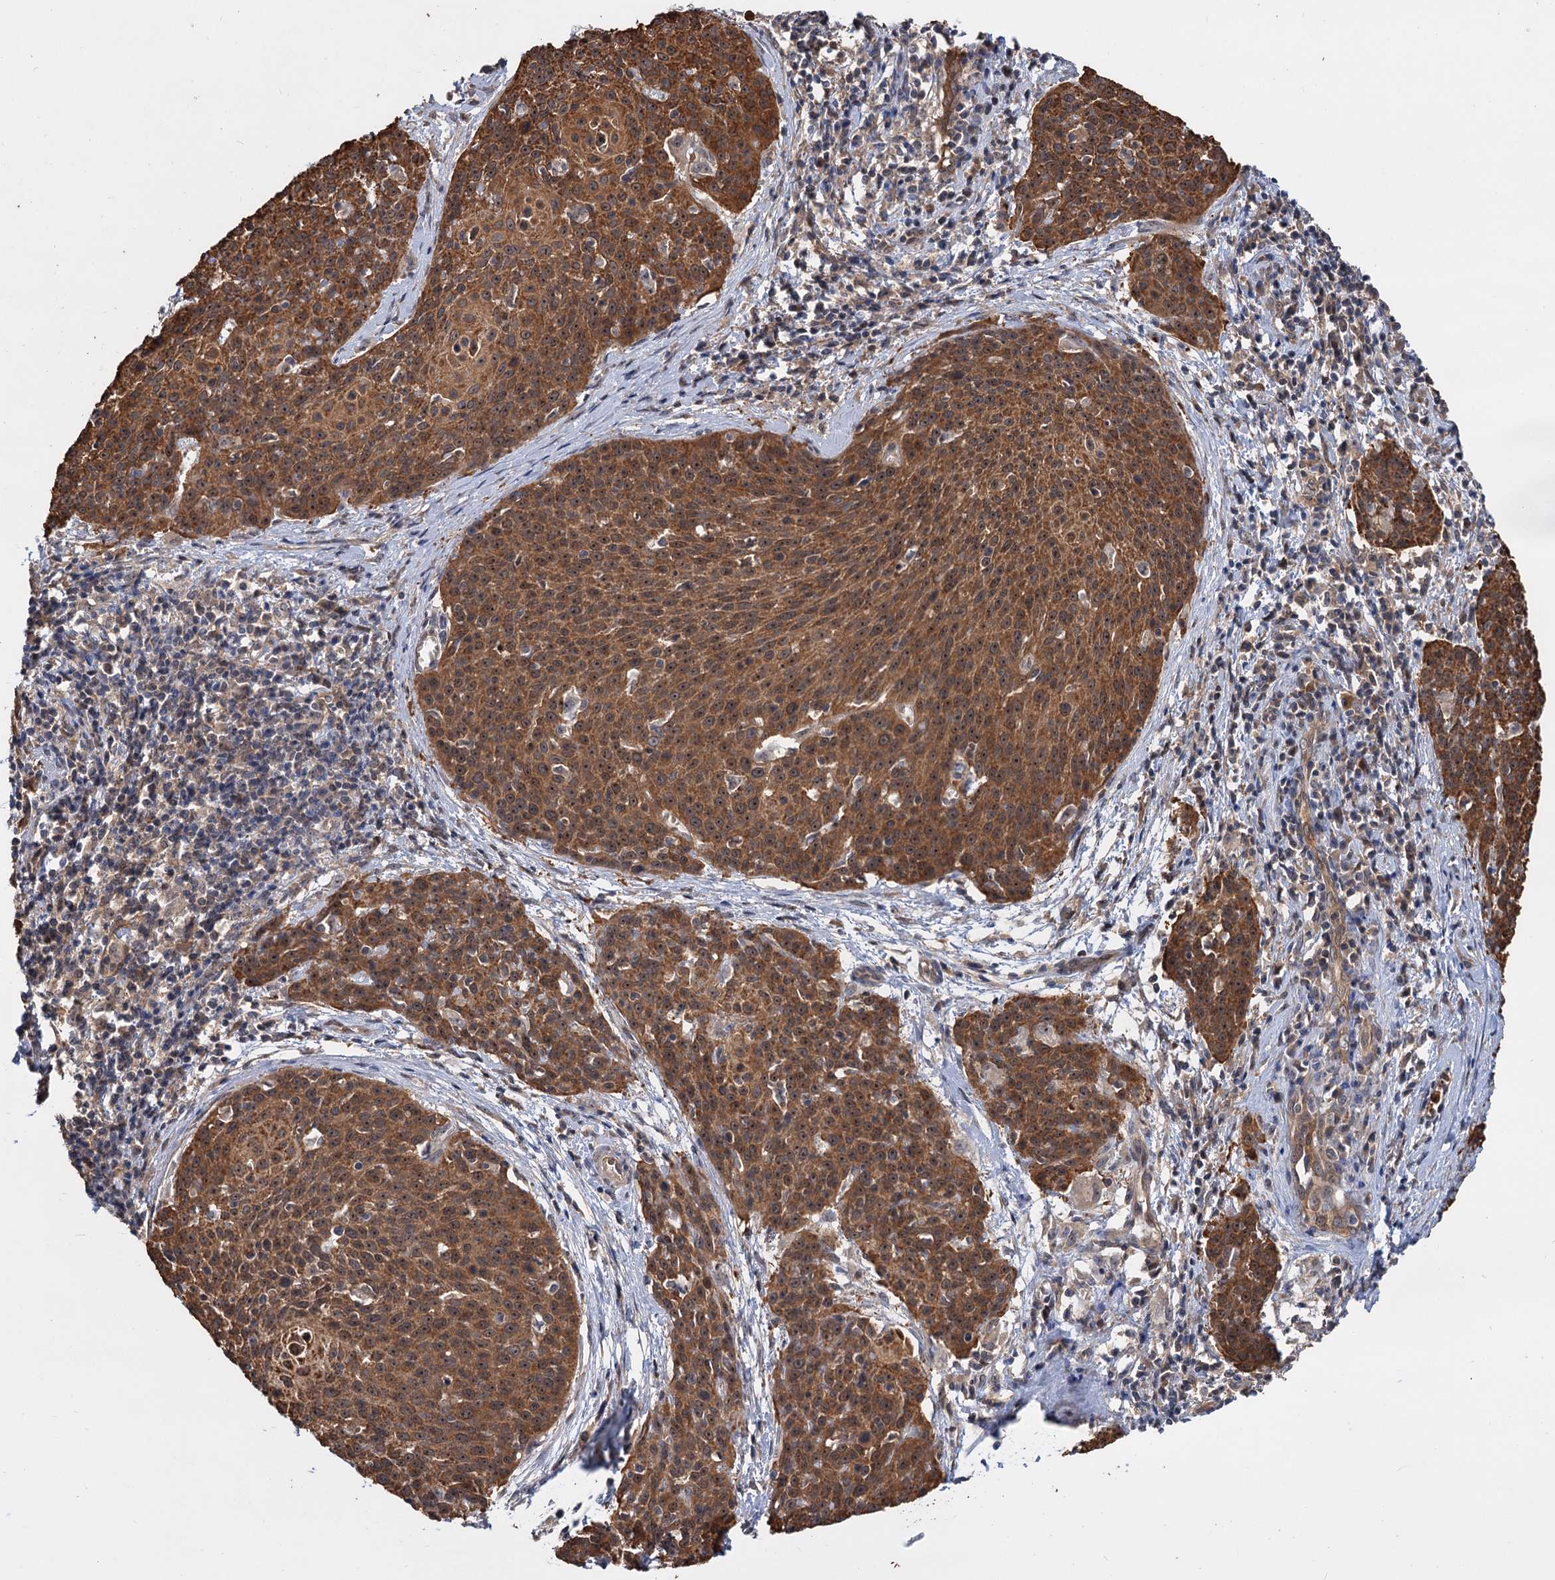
{"staining": {"intensity": "strong", "quantity": ">75%", "location": "cytoplasmic/membranous"}, "tissue": "cervical cancer", "cell_type": "Tumor cells", "image_type": "cancer", "snomed": [{"axis": "morphology", "description": "Squamous cell carcinoma, NOS"}, {"axis": "topography", "description": "Cervix"}], "caption": "DAB (3,3'-diaminobenzidine) immunohistochemical staining of squamous cell carcinoma (cervical) reveals strong cytoplasmic/membranous protein expression in about >75% of tumor cells.", "gene": "SNX15", "patient": {"sex": "female", "age": 38}}